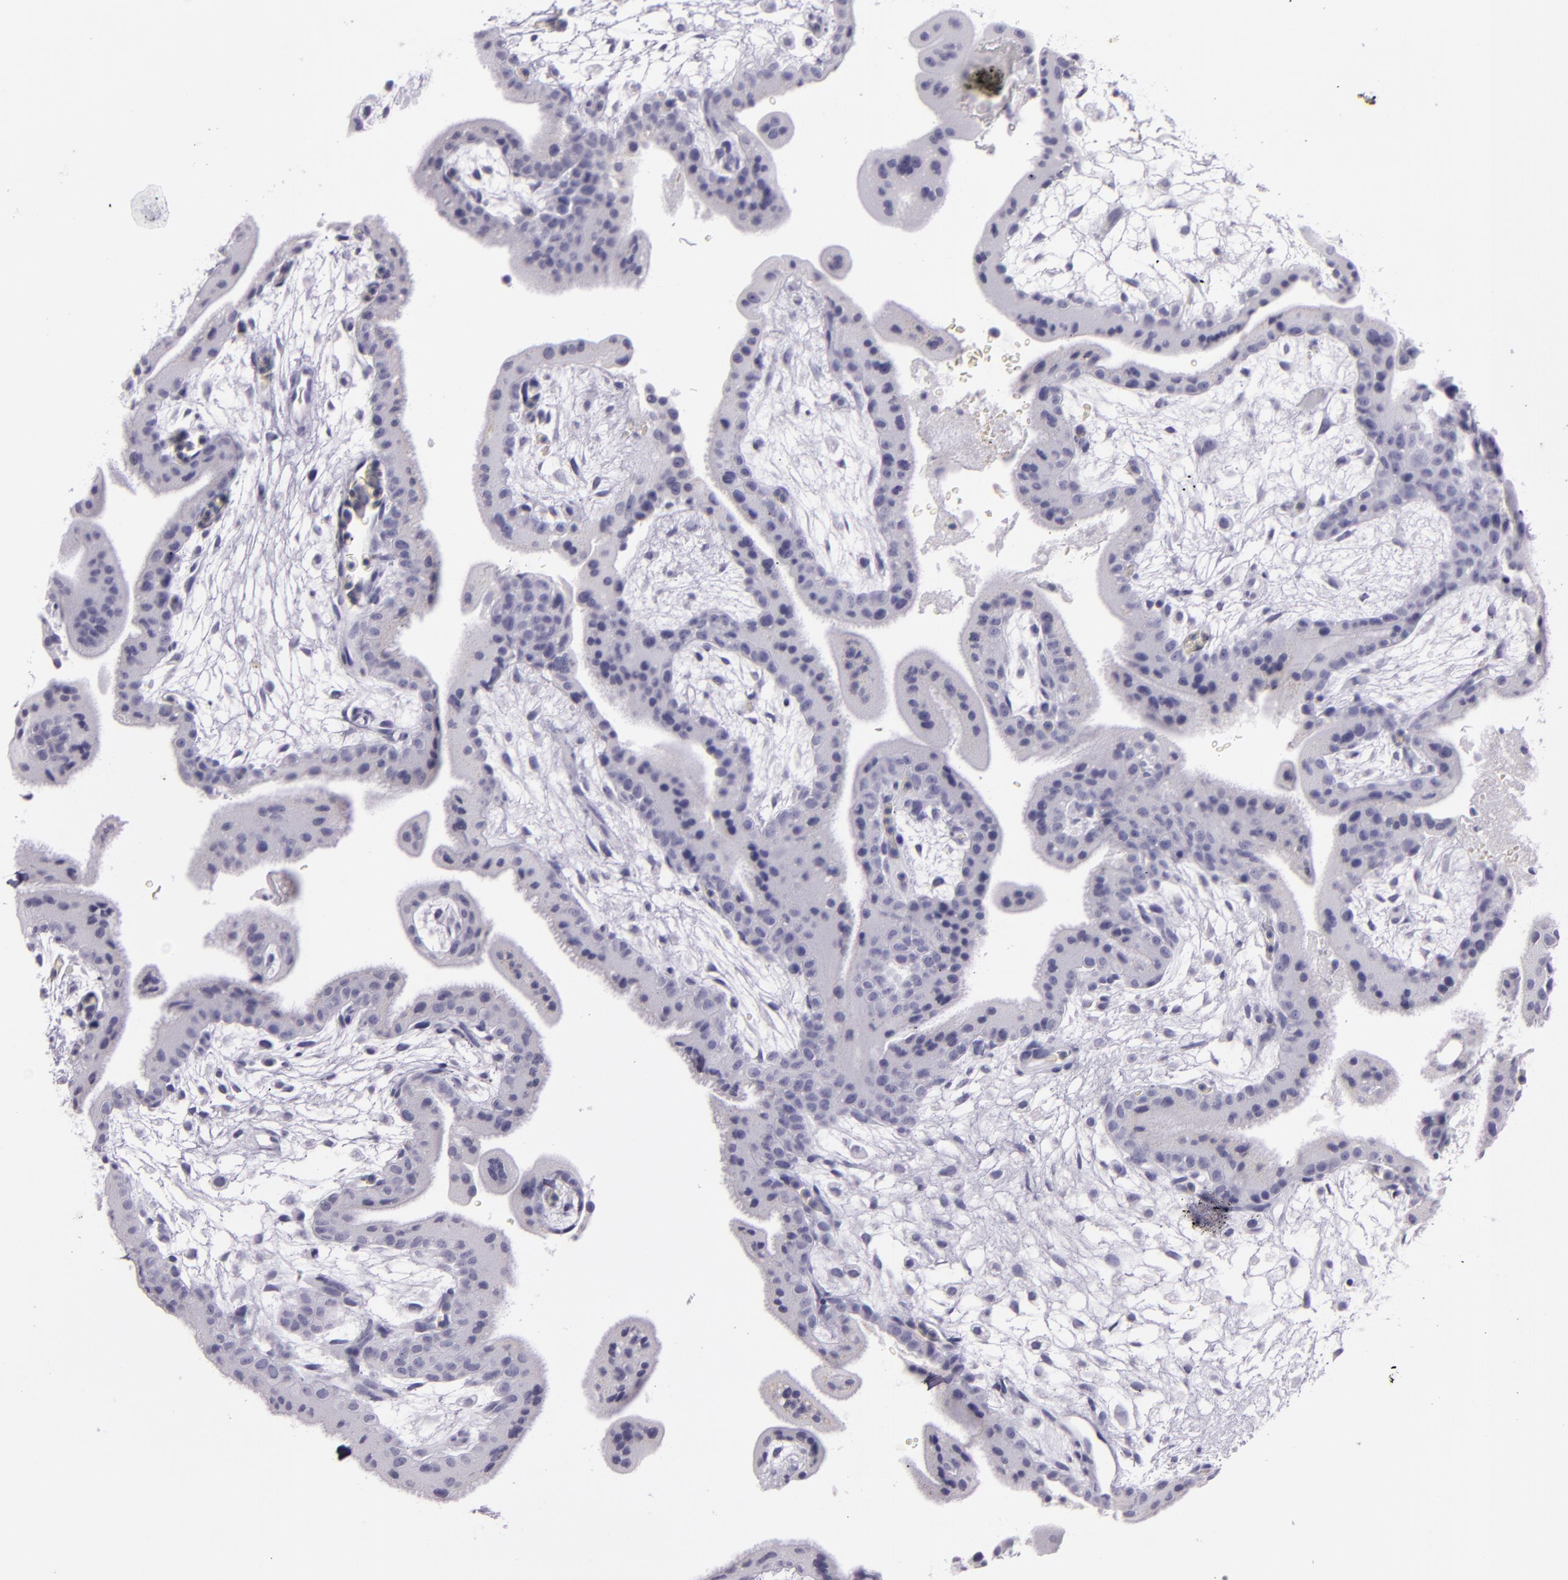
{"staining": {"intensity": "negative", "quantity": "none", "location": "none"}, "tissue": "placenta", "cell_type": "Decidual cells", "image_type": "normal", "snomed": [{"axis": "morphology", "description": "Normal tissue, NOS"}, {"axis": "topography", "description": "Placenta"}], "caption": "High power microscopy histopathology image of an IHC micrograph of unremarkable placenta, revealing no significant expression in decidual cells.", "gene": "INA", "patient": {"sex": "female", "age": 35}}